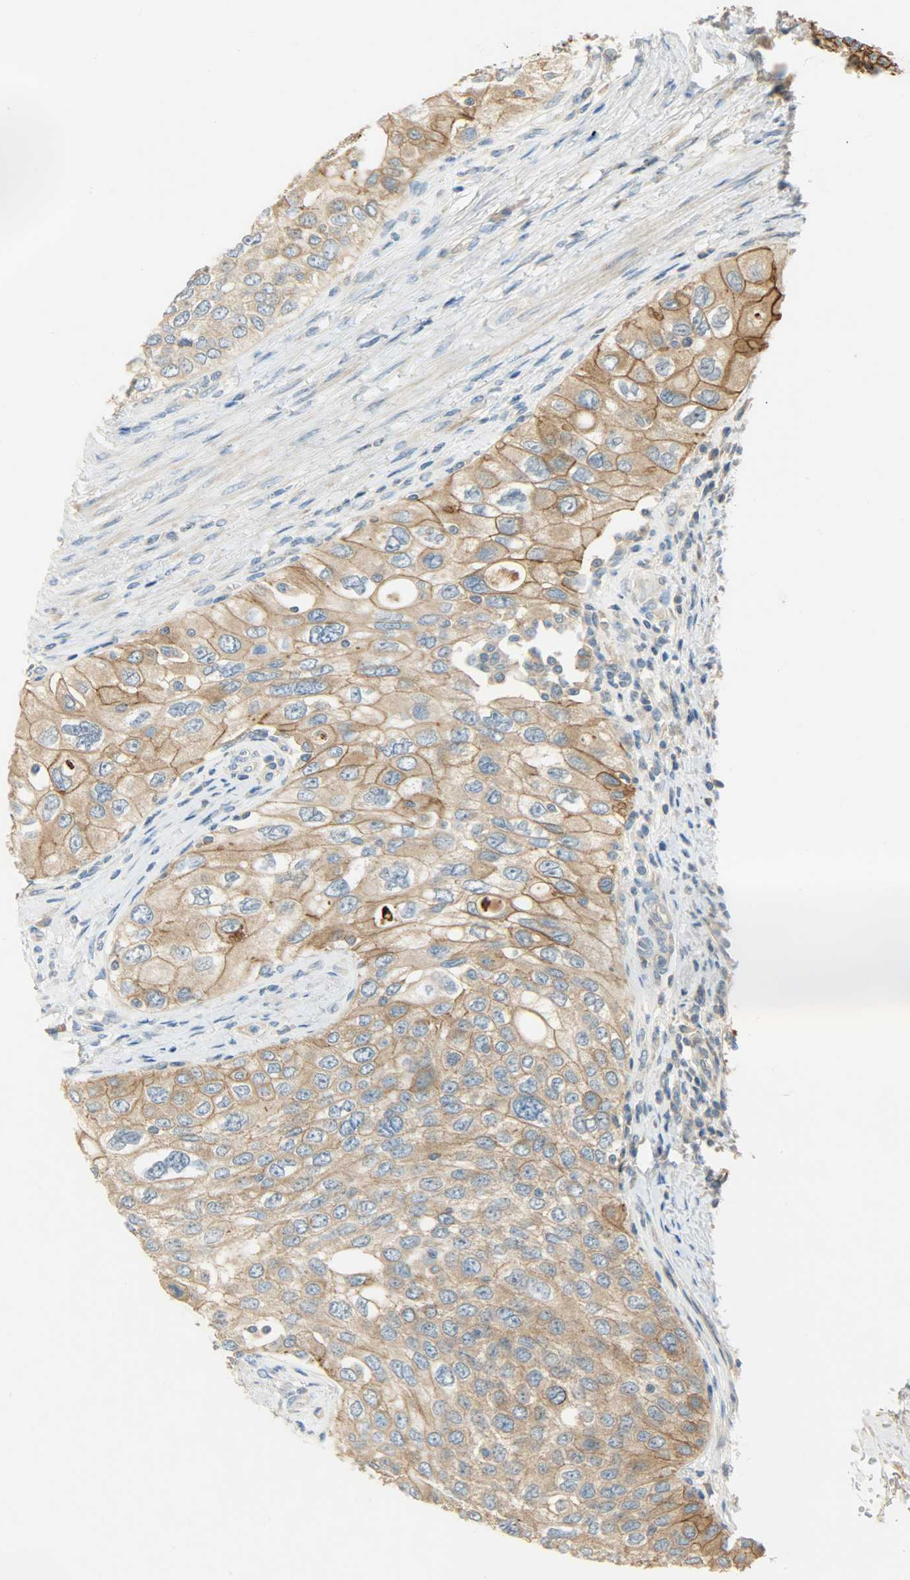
{"staining": {"intensity": "moderate", "quantity": ">75%", "location": "cytoplasmic/membranous"}, "tissue": "urothelial cancer", "cell_type": "Tumor cells", "image_type": "cancer", "snomed": [{"axis": "morphology", "description": "Urothelial carcinoma, High grade"}, {"axis": "topography", "description": "Urinary bladder"}], "caption": "IHC of human urothelial cancer displays medium levels of moderate cytoplasmic/membranous expression in about >75% of tumor cells. Using DAB (brown) and hematoxylin (blue) stains, captured at high magnification using brightfield microscopy.", "gene": "DSG2", "patient": {"sex": "female", "age": 56}}